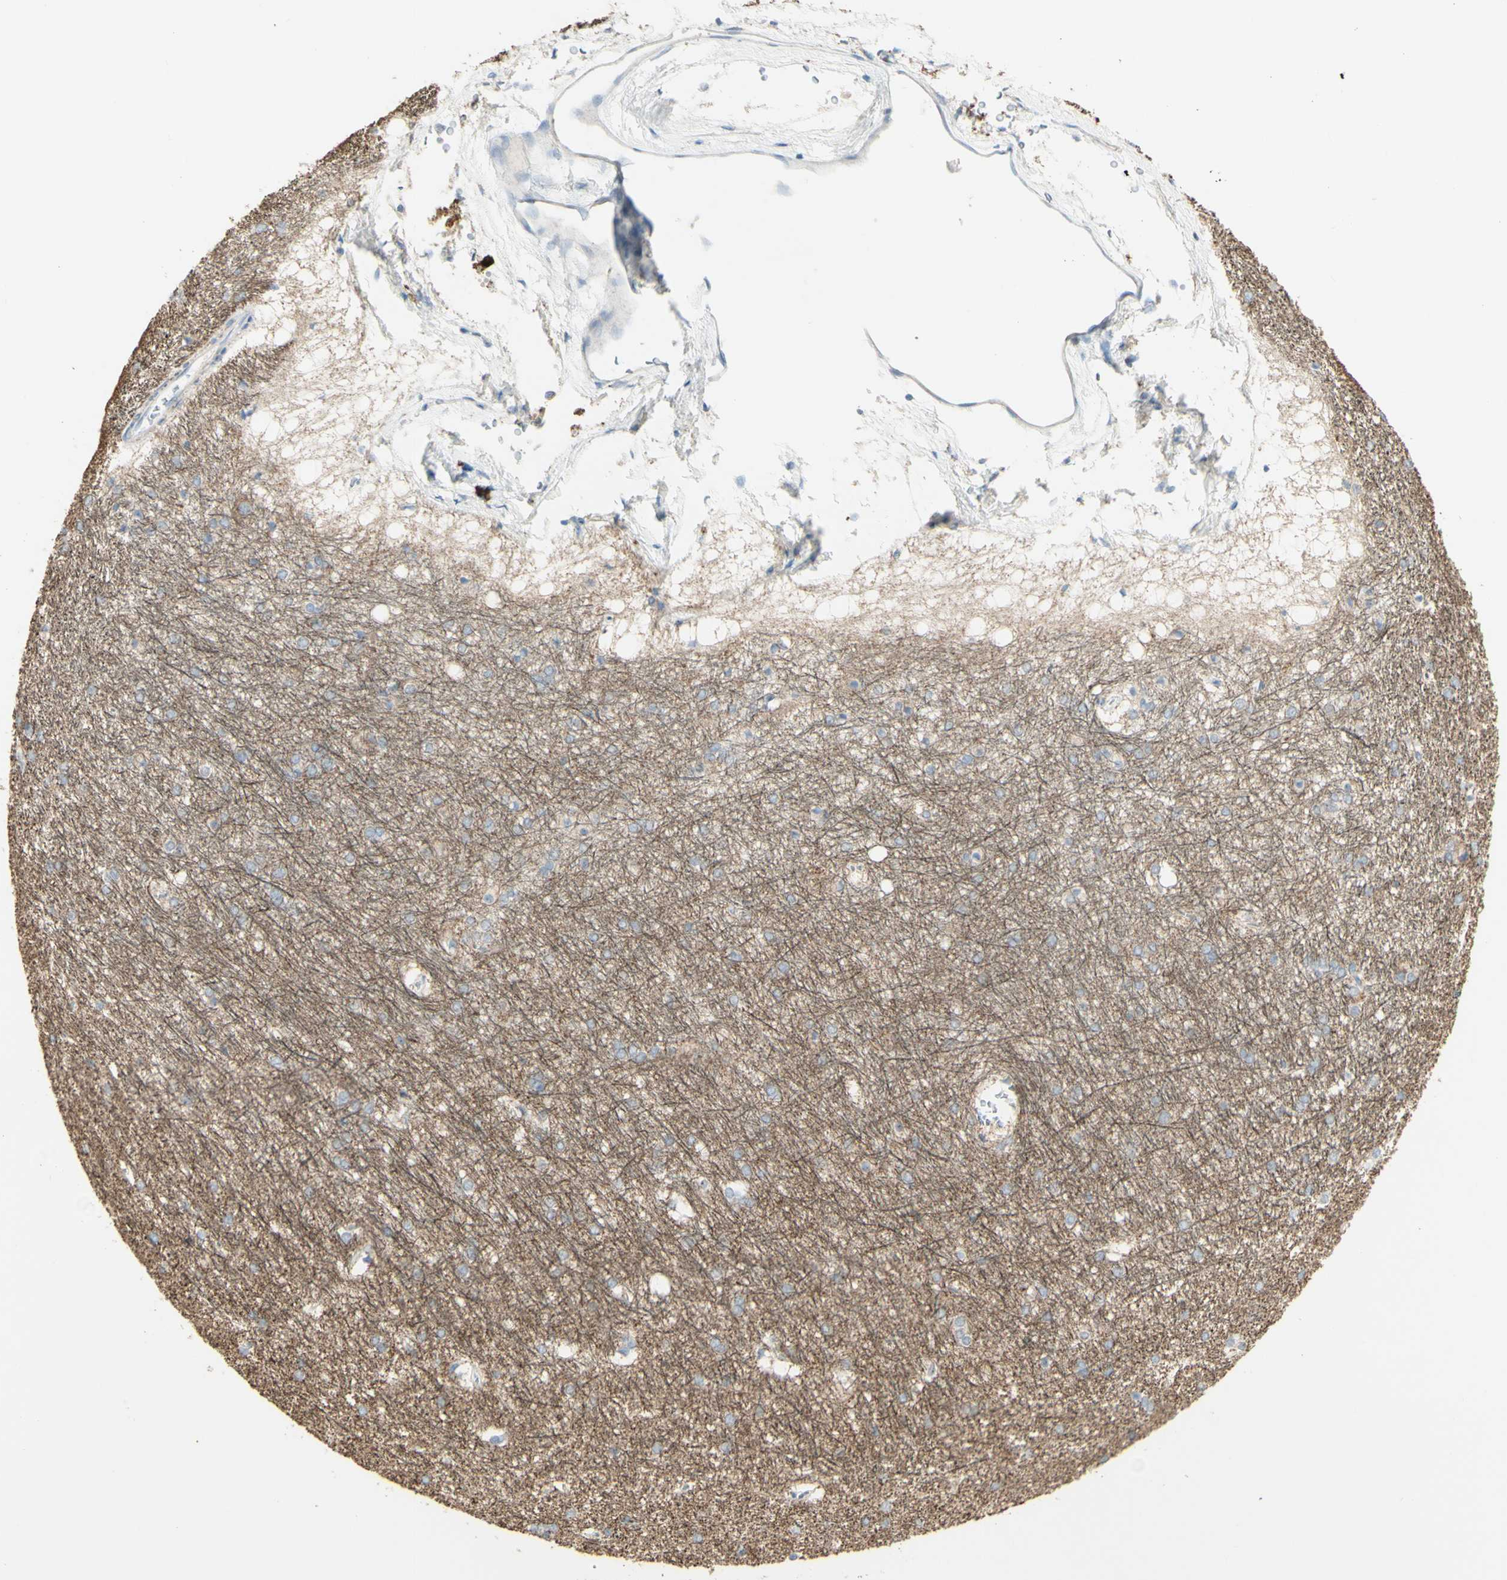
{"staining": {"intensity": "weak", "quantity": "<25%", "location": "cytoplasmic/membranous"}, "tissue": "hippocampus", "cell_type": "Glial cells", "image_type": "normal", "snomed": [{"axis": "morphology", "description": "Normal tissue, NOS"}, {"axis": "topography", "description": "Hippocampus"}], "caption": "Image shows no significant protein staining in glial cells of normal hippocampus.", "gene": "CNTNAP1", "patient": {"sex": "female", "age": 19}}